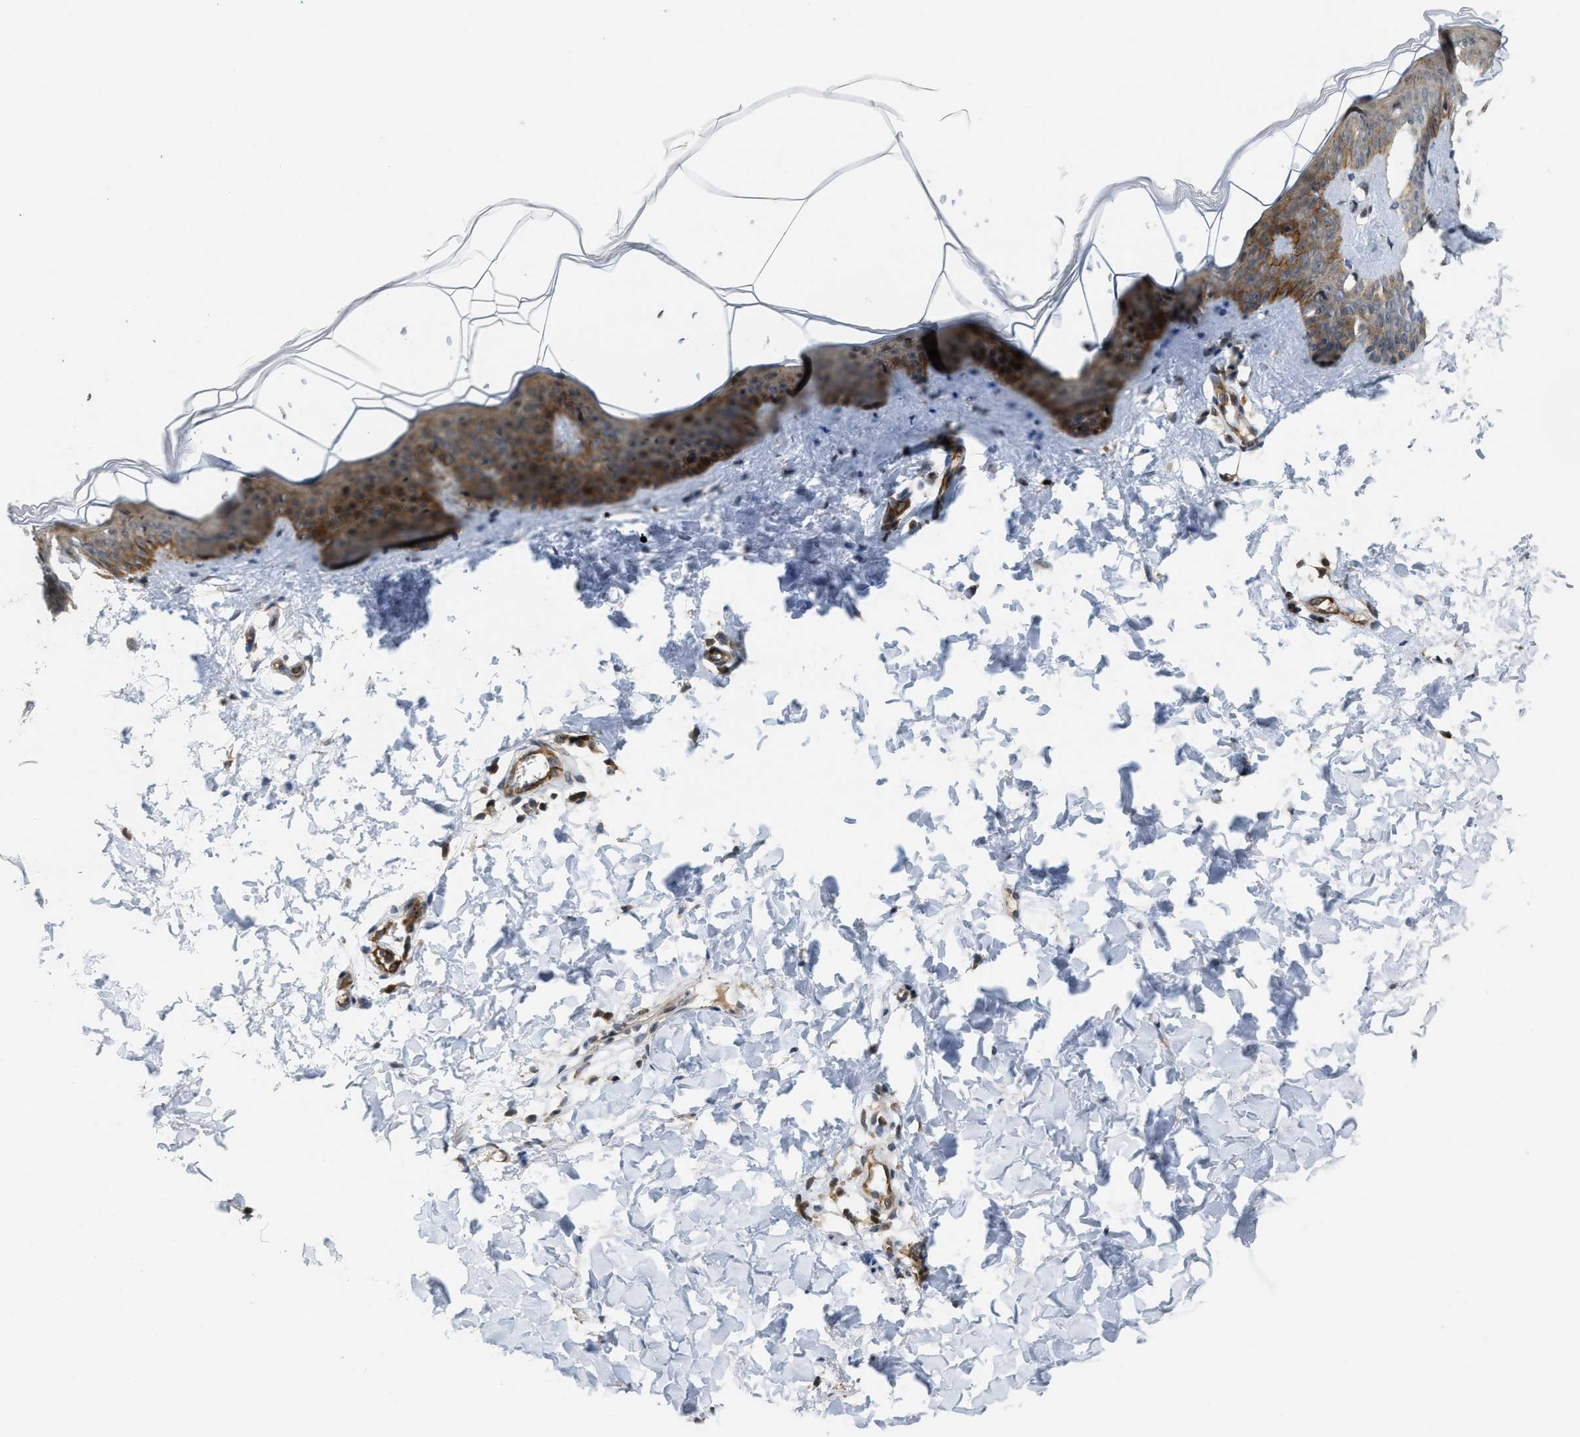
{"staining": {"intensity": "weak", "quantity": ">75%", "location": "cytoplasmic/membranous"}, "tissue": "skin", "cell_type": "Fibroblasts", "image_type": "normal", "snomed": [{"axis": "morphology", "description": "Normal tissue, NOS"}, {"axis": "topography", "description": "Skin"}], "caption": "Skin was stained to show a protein in brown. There is low levels of weak cytoplasmic/membranous positivity in about >75% of fibroblasts. (IHC, brightfield microscopy, high magnification).", "gene": "DPF2", "patient": {"sex": "female", "age": 17}}